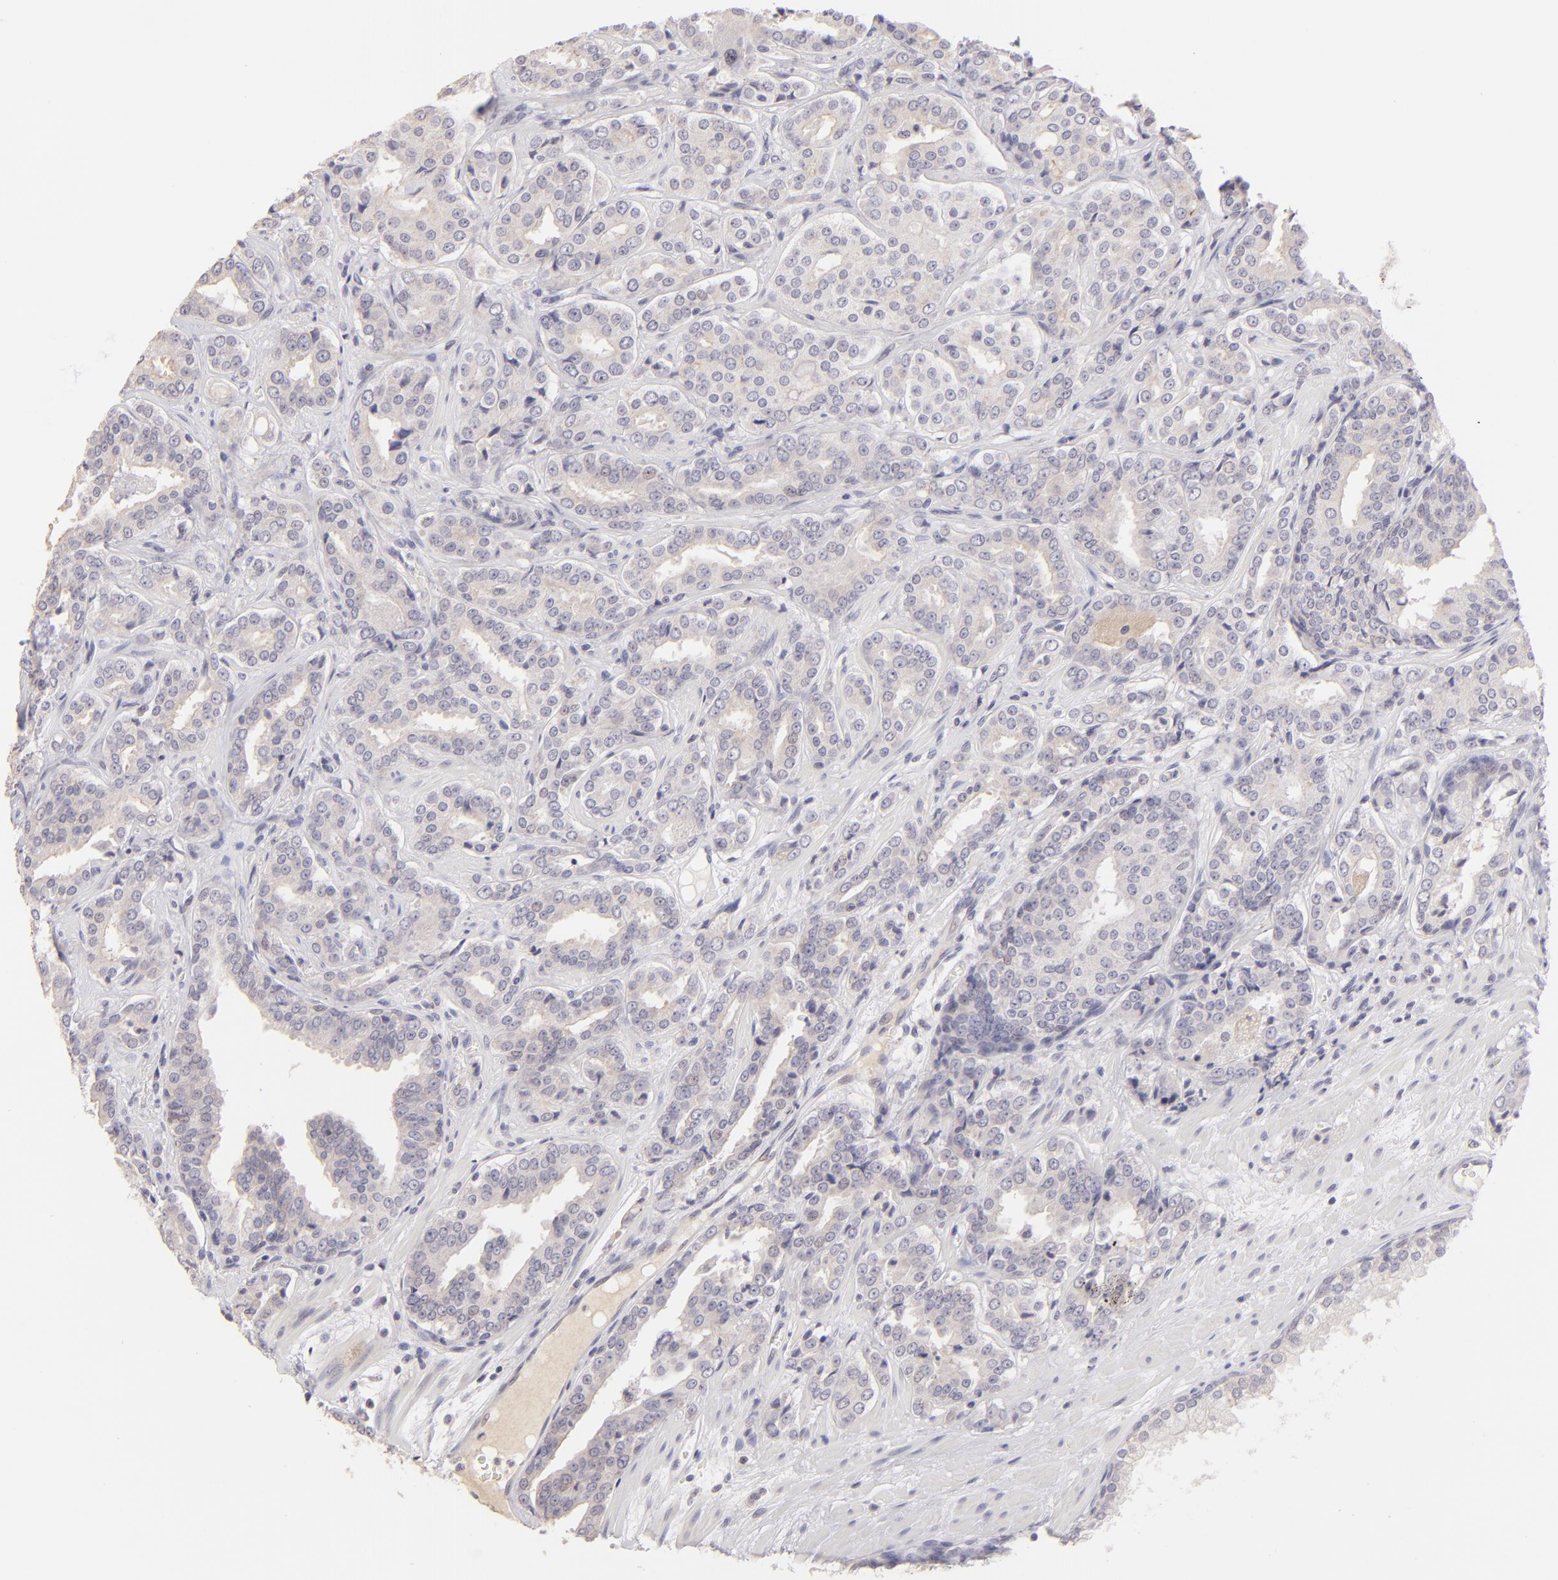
{"staining": {"intensity": "negative", "quantity": "none", "location": "none"}, "tissue": "prostate cancer", "cell_type": "Tumor cells", "image_type": "cancer", "snomed": [{"axis": "morphology", "description": "Adenocarcinoma, Medium grade"}, {"axis": "topography", "description": "Prostate"}], "caption": "A histopathology image of human medium-grade adenocarcinoma (prostate) is negative for staining in tumor cells.", "gene": "MAGEA1", "patient": {"sex": "male", "age": 60}}